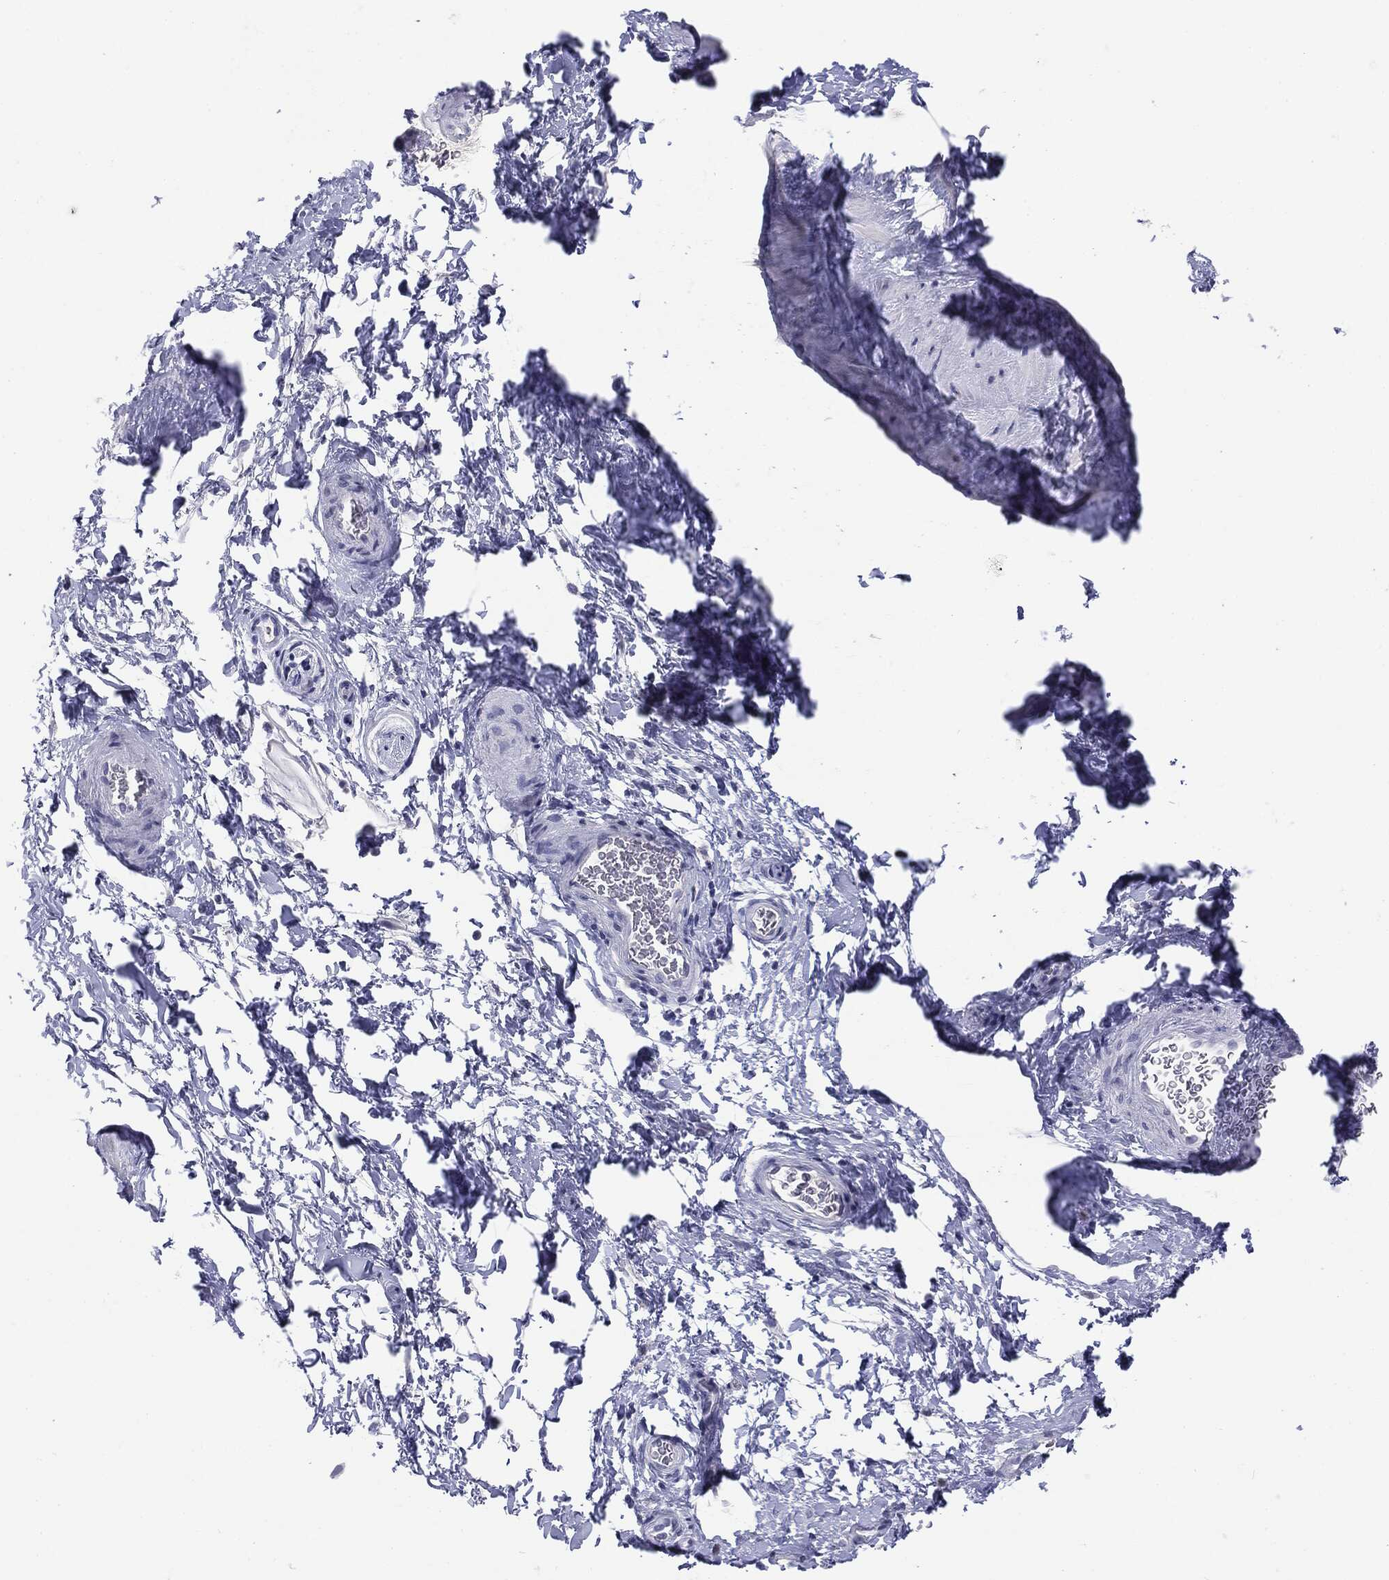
{"staining": {"intensity": "negative", "quantity": "none", "location": "none"}, "tissue": "soft tissue", "cell_type": "Fibroblasts", "image_type": "normal", "snomed": [{"axis": "morphology", "description": "Normal tissue, NOS"}, {"axis": "topography", "description": "Soft tissue"}, {"axis": "topography", "description": "Vascular tissue"}], "caption": "An immunohistochemistry micrograph of normal soft tissue is shown. There is no staining in fibroblasts of soft tissue. Nuclei are stained in blue.", "gene": "SERPINB4", "patient": {"sex": "male", "age": 41}}